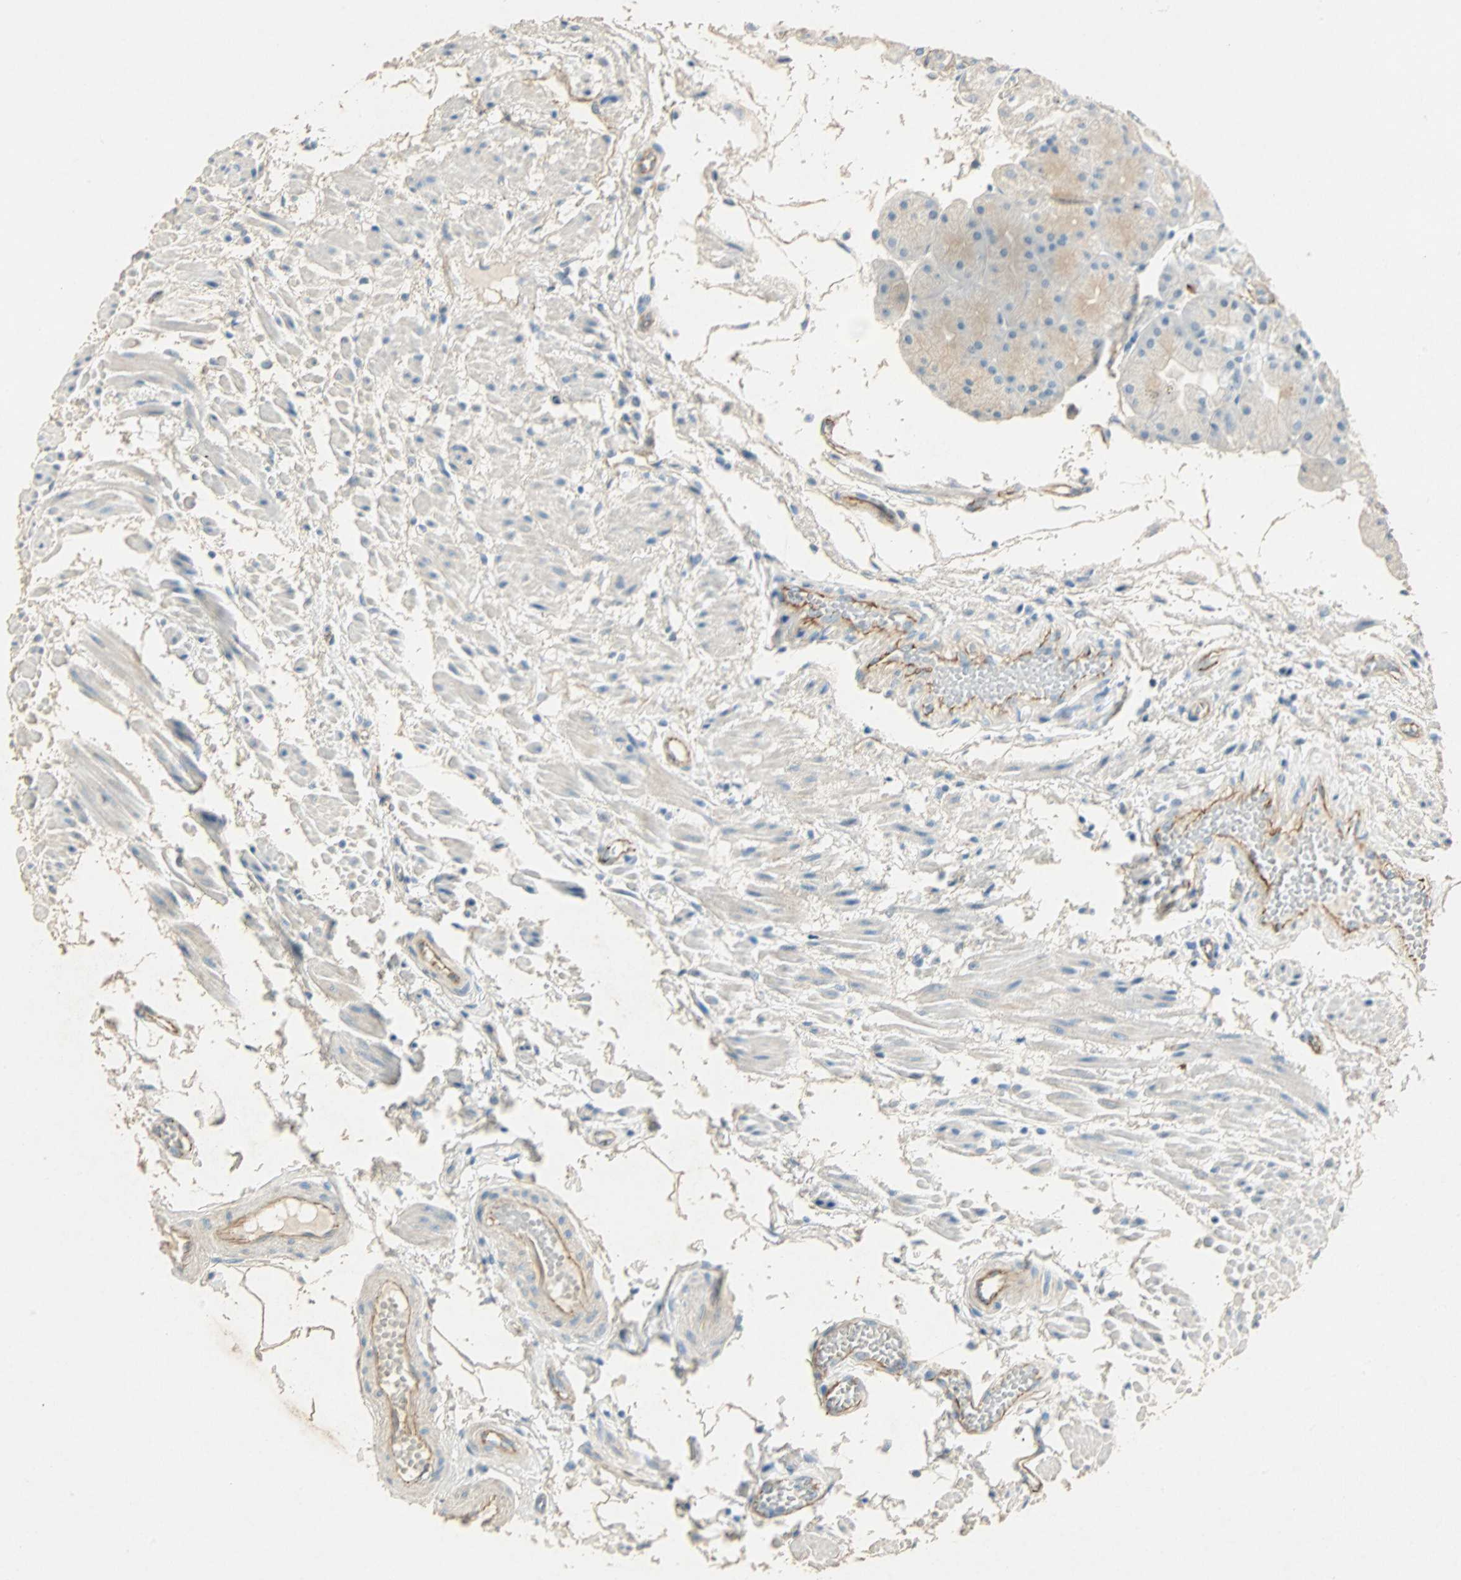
{"staining": {"intensity": "weak", "quantity": "<25%", "location": "cytoplasmic/membranous"}, "tissue": "stomach", "cell_type": "Glandular cells", "image_type": "normal", "snomed": [{"axis": "morphology", "description": "Normal tissue, NOS"}, {"axis": "topography", "description": "Stomach, upper"}], "caption": "Immunohistochemistry micrograph of normal stomach: stomach stained with DAB (3,3'-diaminobenzidine) reveals no significant protein positivity in glandular cells. The staining was performed using DAB to visualize the protein expression in brown, while the nuclei were stained in blue with hematoxylin (Magnification: 20x).", "gene": "VPS9D1", "patient": {"sex": "male", "age": 72}}